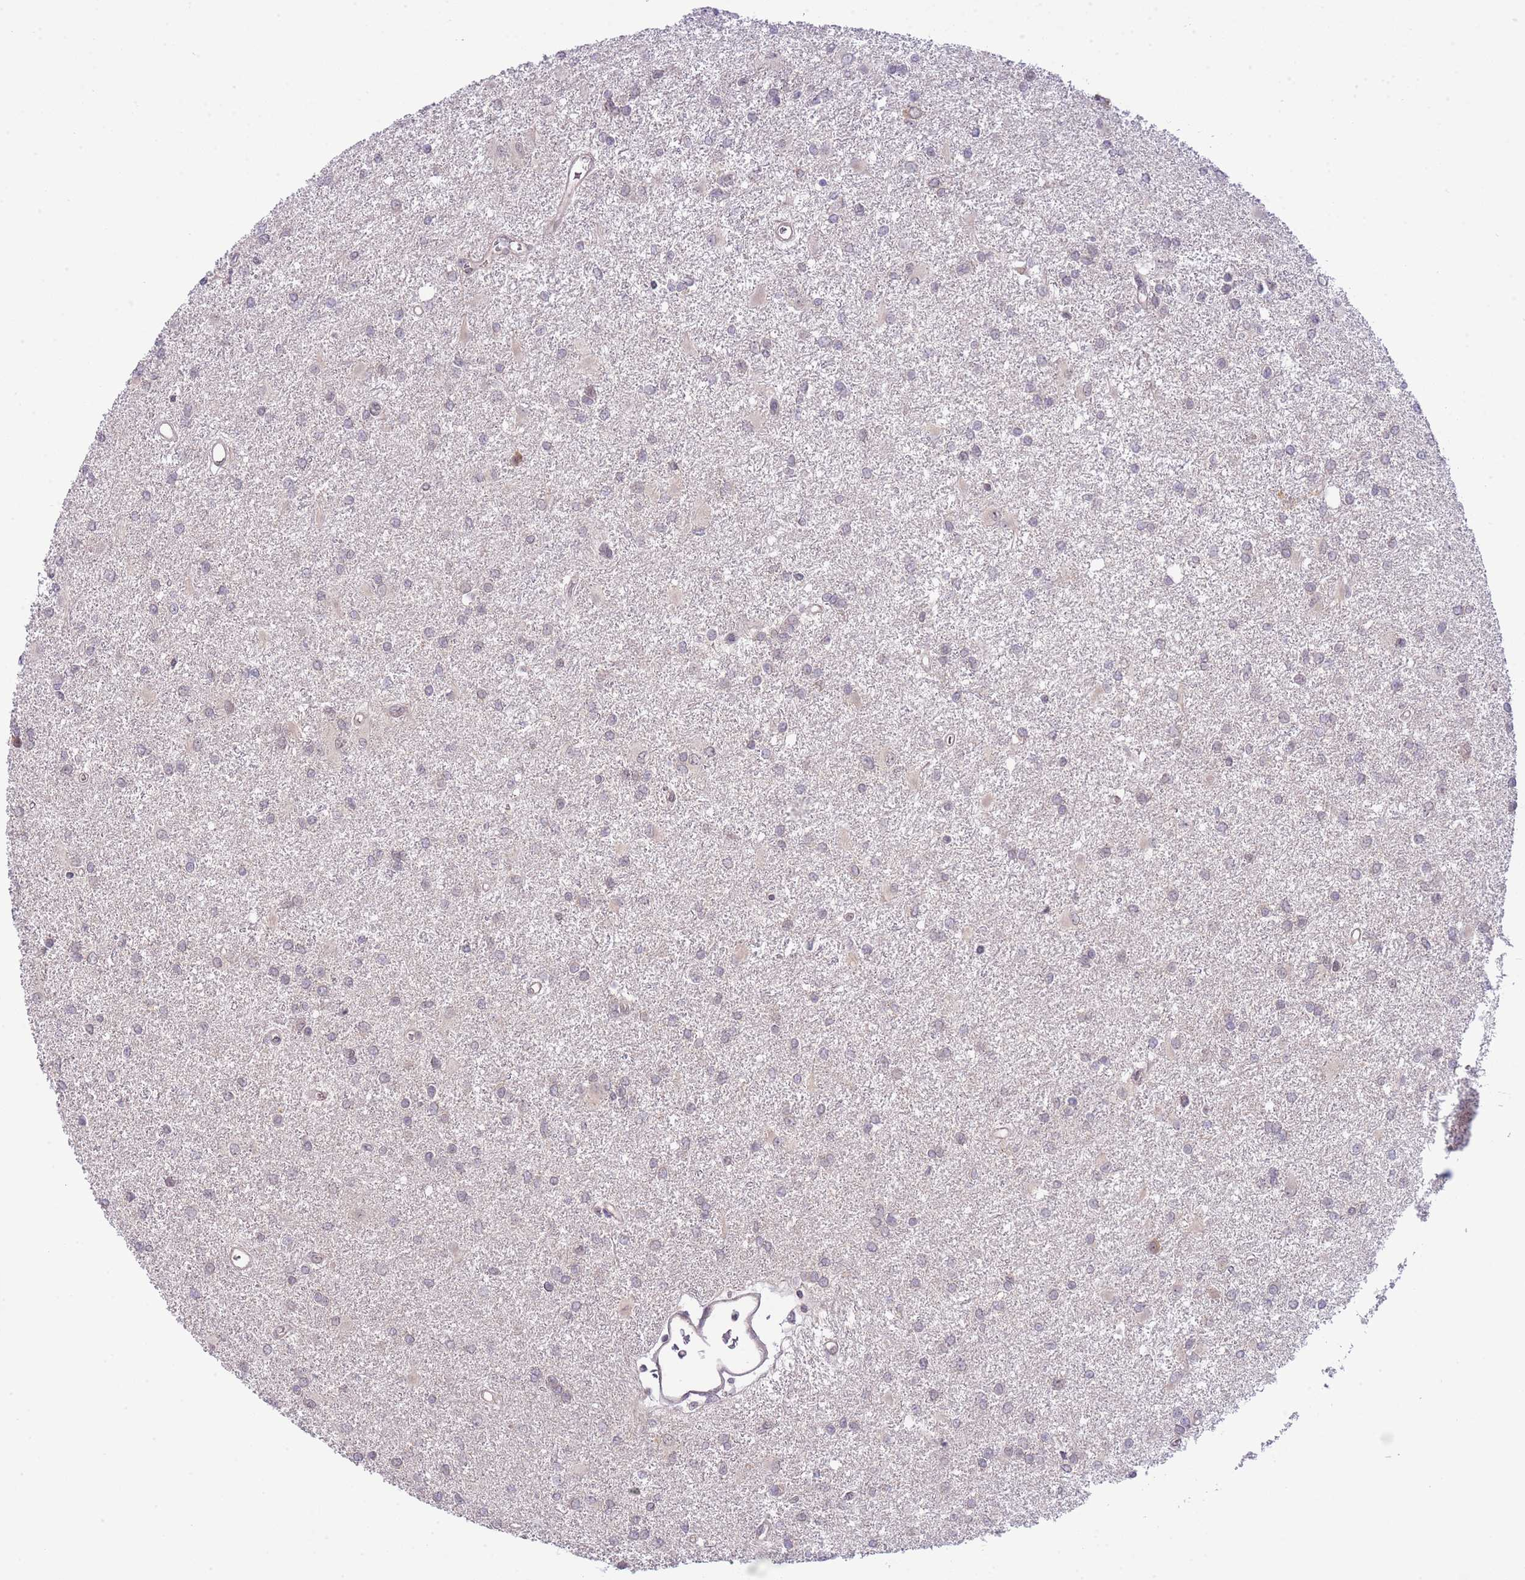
{"staining": {"intensity": "negative", "quantity": "none", "location": "none"}, "tissue": "glioma", "cell_type": "Tumor cells", "image_type": "cancer", "snomed": [{"axis": "morphology", "description": "Glioma, malignant, High grade"}, {"axis": "topography", "description": "Brain"}], "caption": "IHC histopathology image of neoplastic tissue: human glioma stained with DAB displays no significant protein expression in tumor cells.", "gene": "CHD1", "patient": {"sex": "female", "age": 50}}